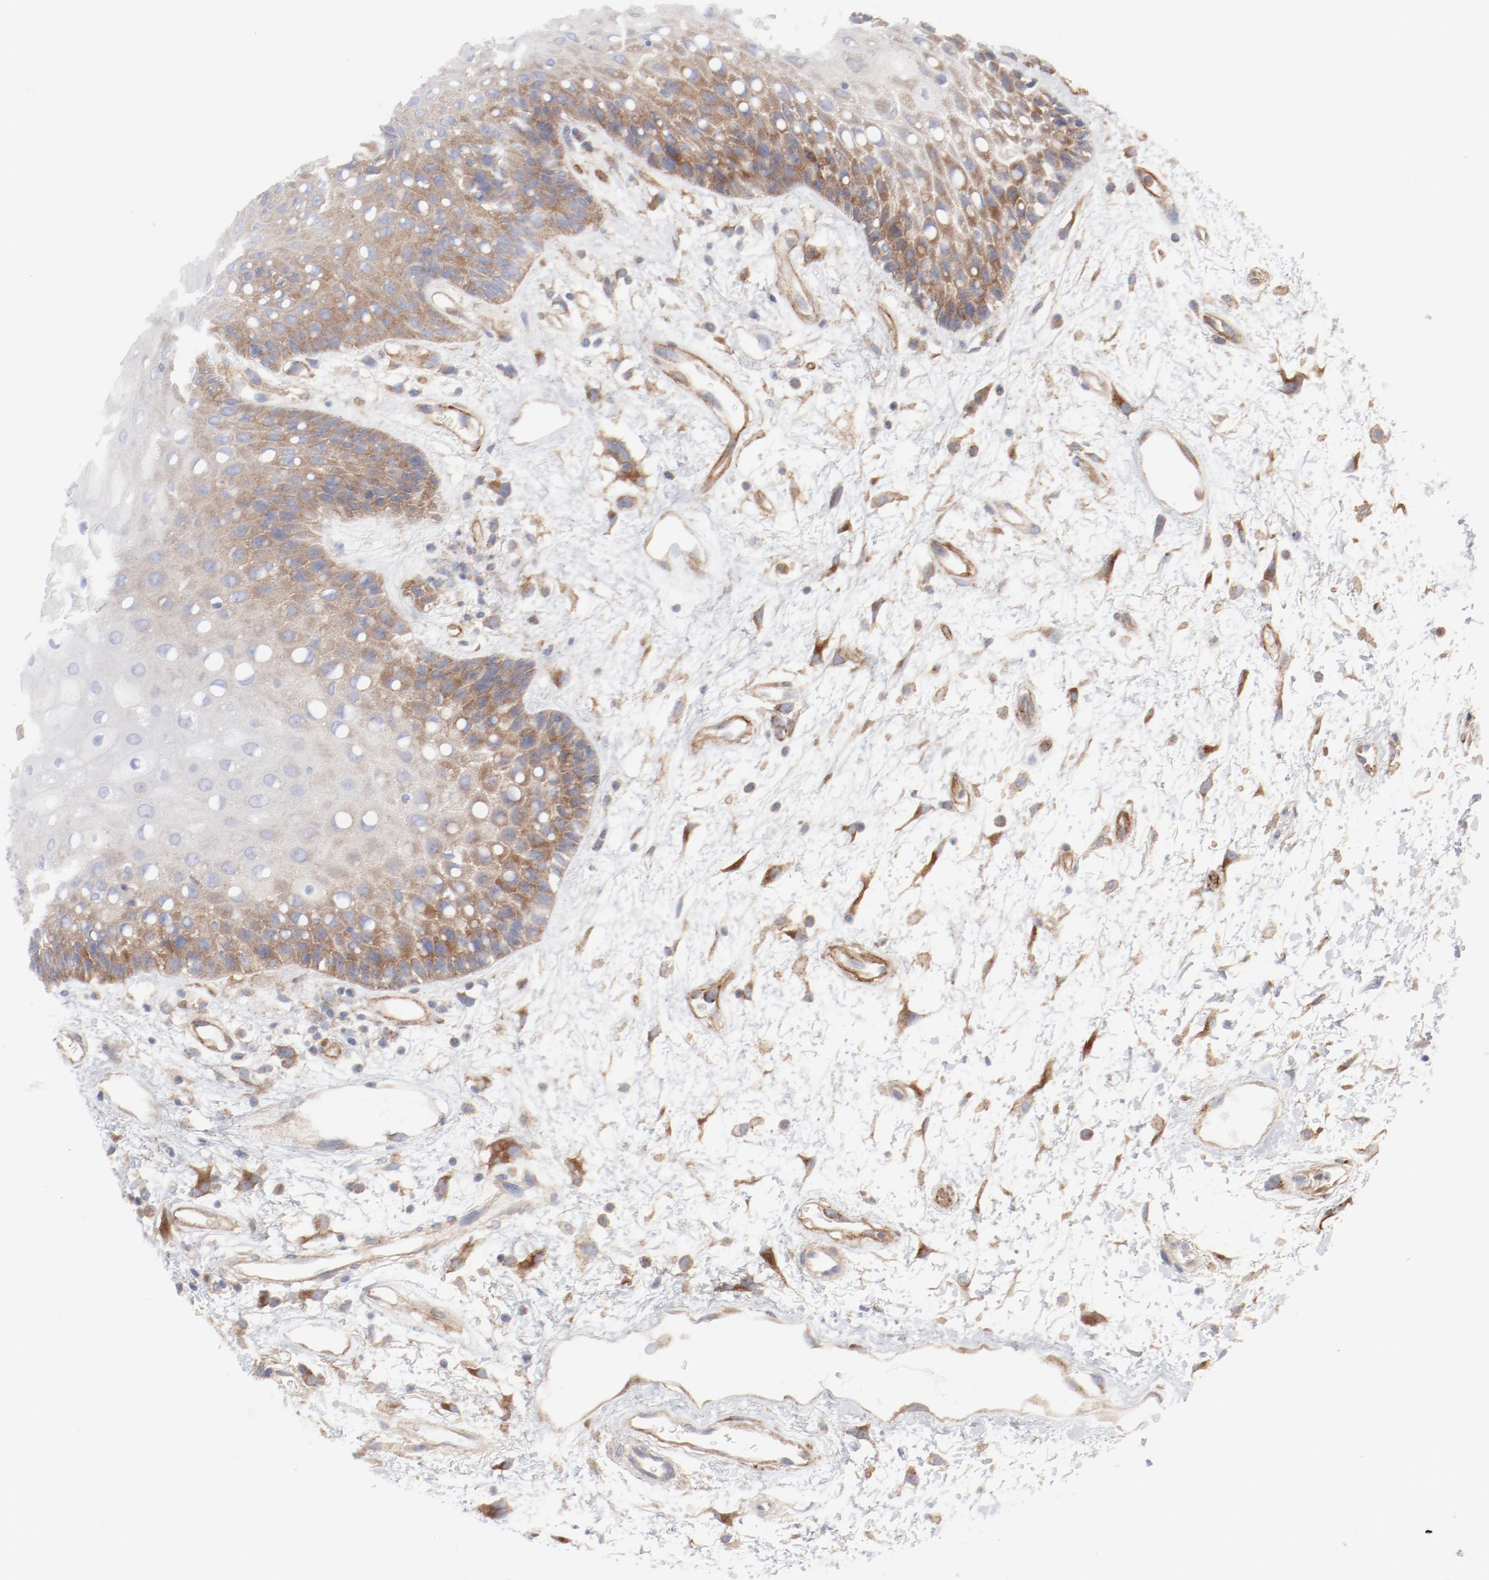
{"staining": {"intensity": "moderate", "quantity": "25%-75%", "location": "cytoplasmic/membranous"}, "tissue": "oral mucosa", "cell_type": "Squamous epithelial cells", "image_type": "normal", "snomed": [{"axis": "morphology", "description": "Normal tissue, NOS"}, {"axis": "morphology", "description": "Squamous cell carcinoma, NOS"}, {"axis": "topography", "description": "Skeletal muscle"}, {"axis": "topography", "description": "Oral tissue"}, {"axis": "topography", "description": "Head-Neck"}], "caption": "DAB (3,3'-diaminobenzidine) immunohistochemical staining of unremarkable human oral mucosa reveals moderate cytoplasmic/membranous protein expression in approximately 25%-75% of squamous epithelial cells. The staining is performed using DAB brown chromogen to label protein expression. The nuclei are counter-stained blue using hematoxylin.", "gene": "AP2A1", "patient": {"sex": "female", "age": 84}}